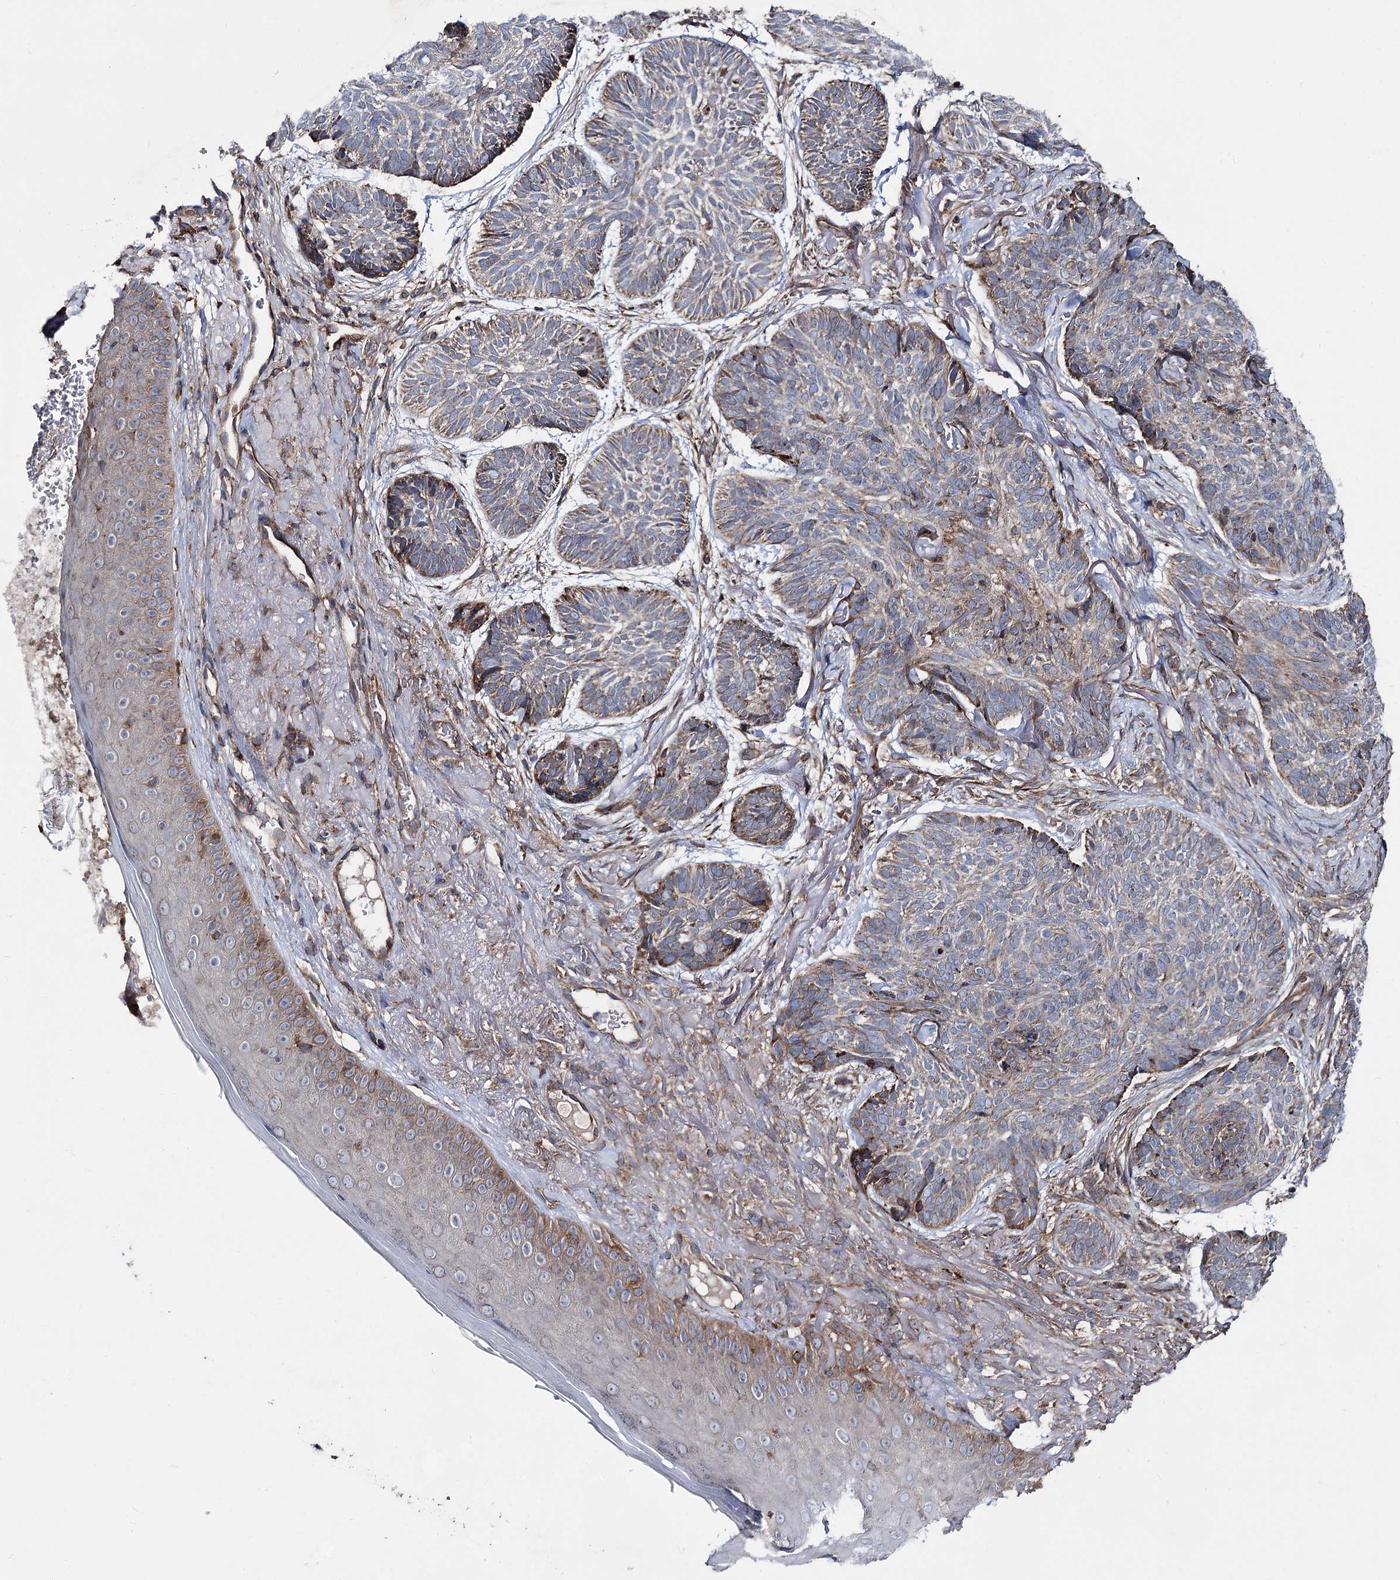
{"staining": {"intensity": "weak", "quantity": "<25%", "location": "cytoplasmic/membranous"}, "tissue": "skin cancer", "cell_type": "Tumor cells", "image_type": "cancer", "snomed": [{"axis": "morphology", "description": "Normal tissue, NOS"}, {"axis": "morphology", "description": "Basal cell carcinoma"}, {"axis": "topography", "description": "Skin"}], "caption": "Immunohistochemical staining of skin basal cell carcinoma demonstrates no significant positivity in tumor cells.", "gene": "MSANTD2", "patient": {"sex": "male", "age": 66}}